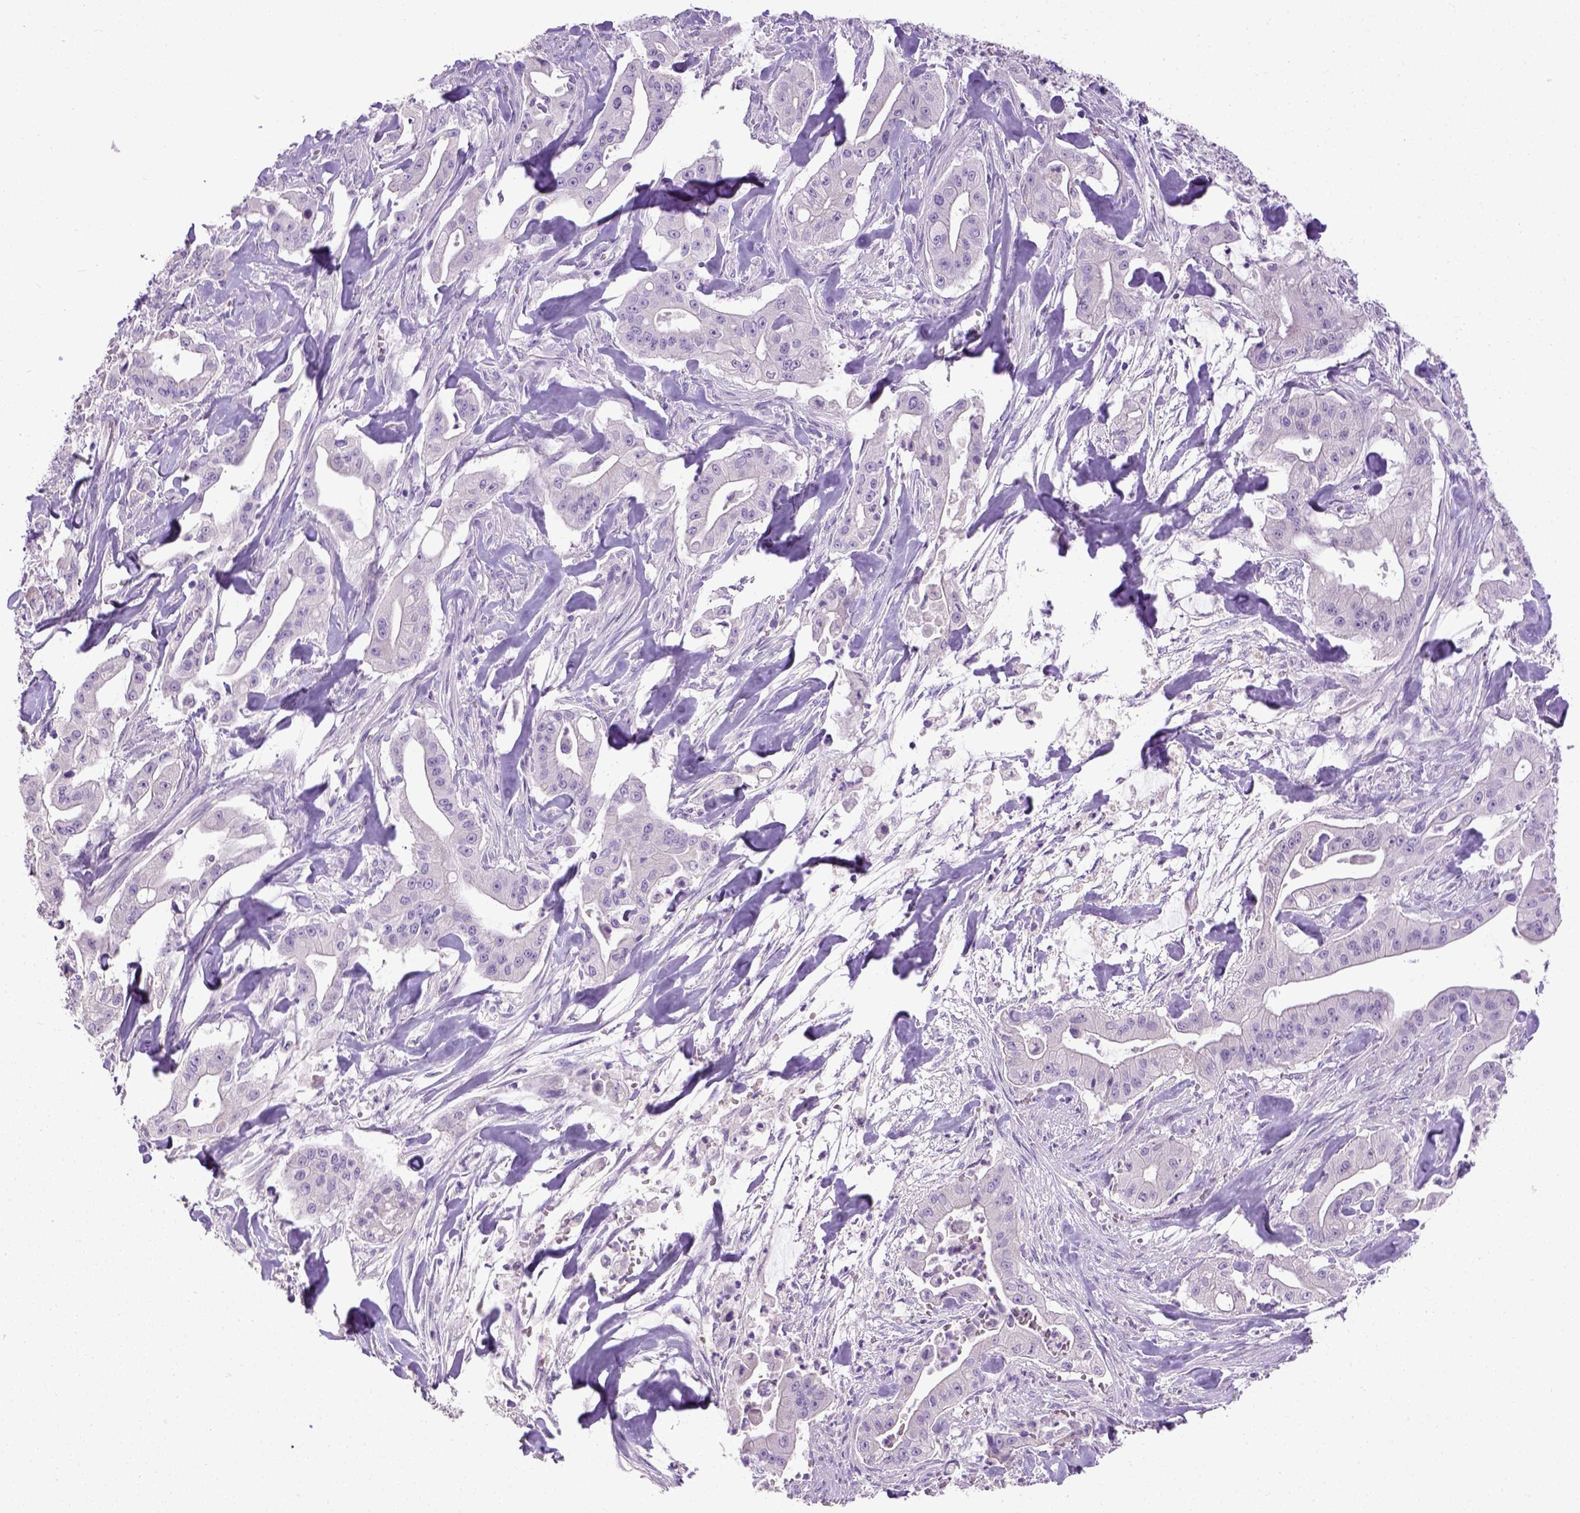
{"staining": {"intensity": "negative", "quantity": "none", "location": "none"}, "tissue": "pancreatic cancer", "cell_type": "Tumor cells", "image_type": "cancer", "snomed": [{"axis": "morphology", "description": "Normal tissue, NOS"}, {"axis": "morphology", "description": "Inflammation, NOS"}, {"axis": "morphology", "description": "Adenocarcinoma, NOS"}, {"axis": "topography", "description": "Pancreas"}], "caption": "An immunohistochemistry image of pancreatic cancer (adenocarcinoma) is shown. There is no staining in tumor cells of pancreatic cancer (adenocarcinoma). (DAB (3,3'-diaminobenzidine) immunohistochemistry, high magnification).", "gene": "CYP24A1", "patient": {"sex": "male", "age": 57}}